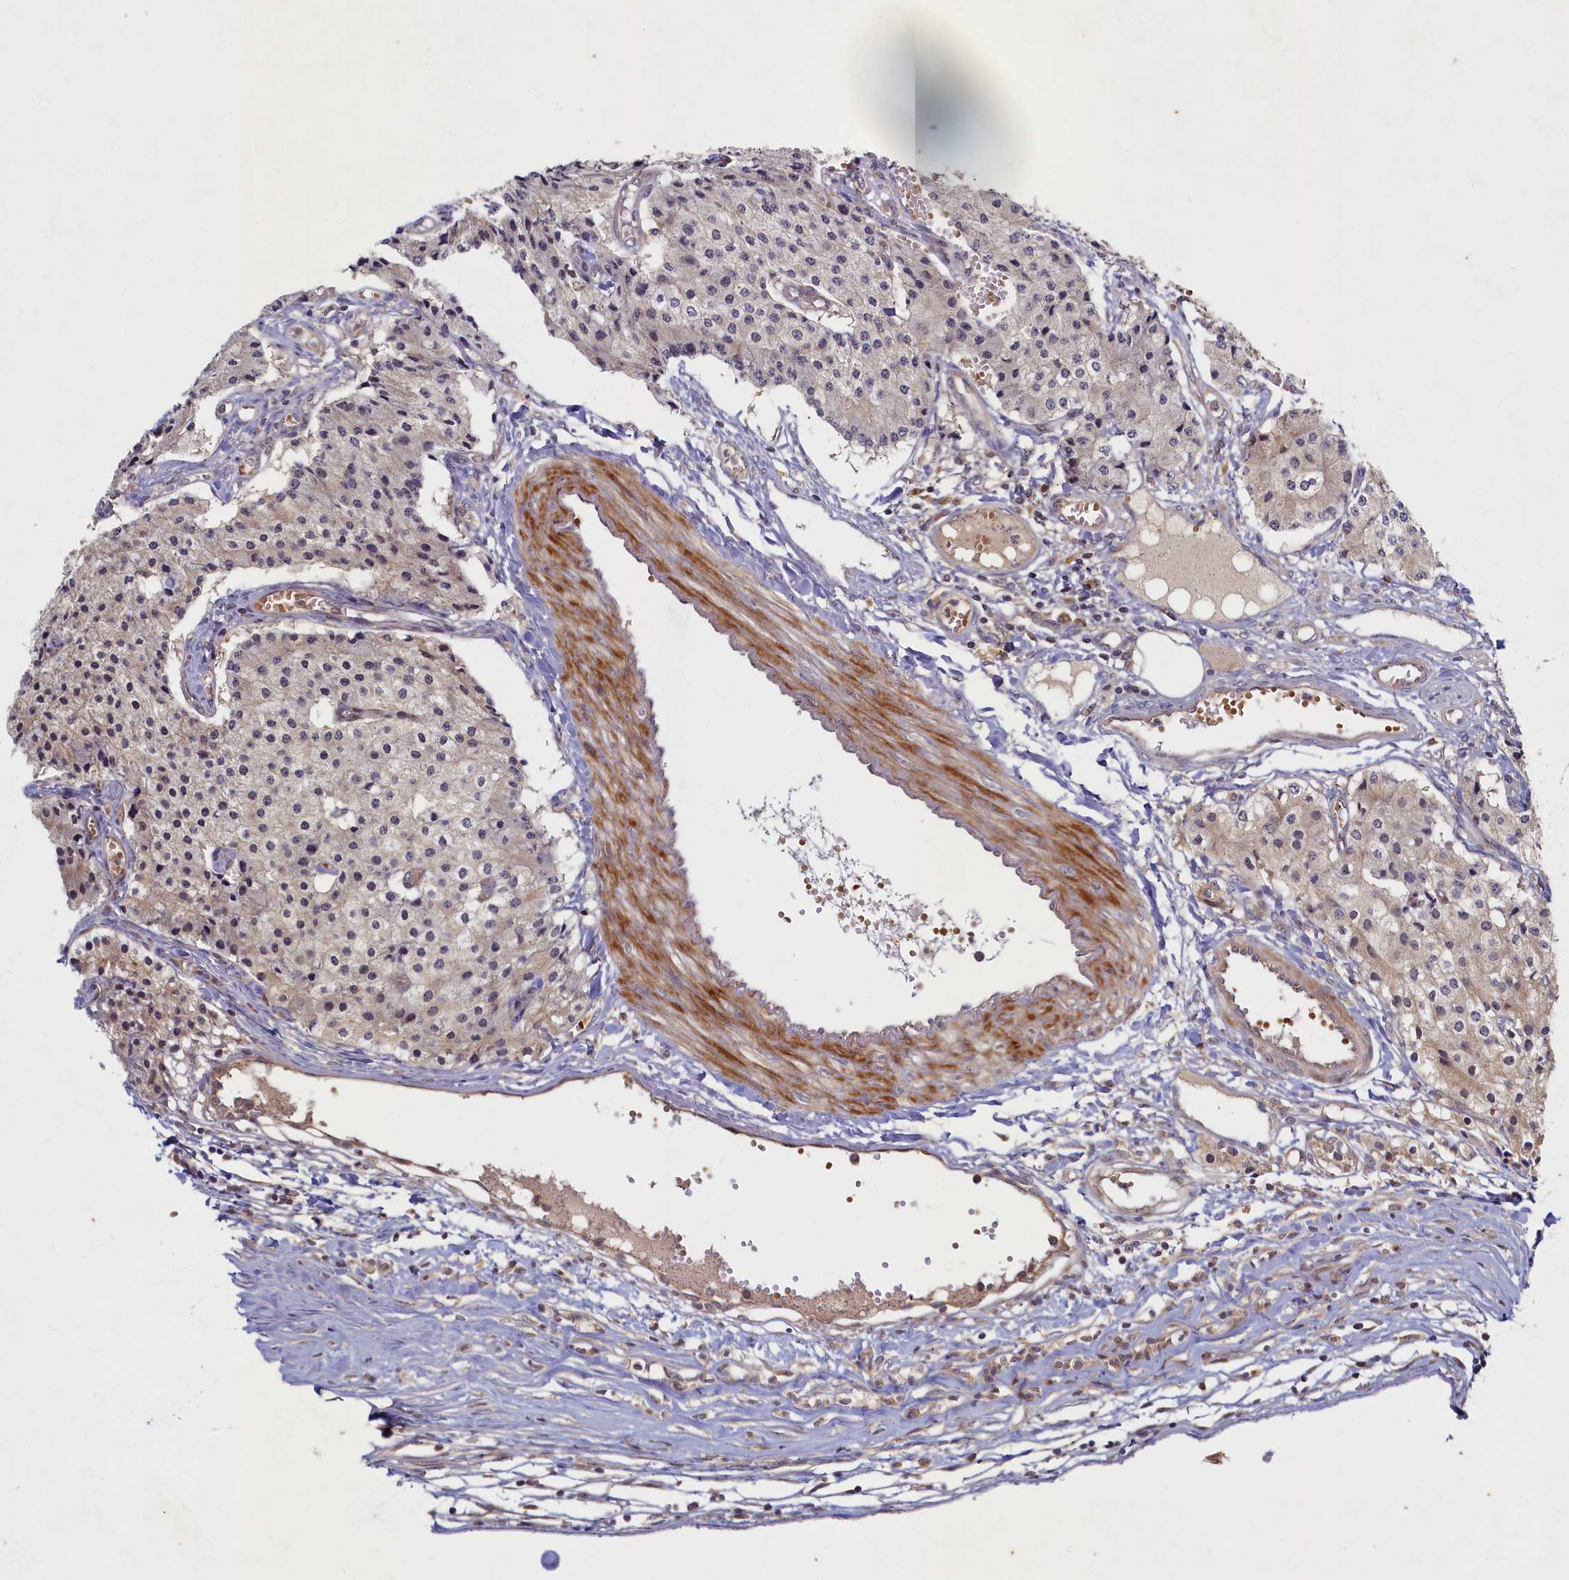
{"staining": {"intensity": "weak", "quantity": "<25%", "location": "cytoplasmic/membranous"}, "tissue": "carcinoid", "cell_type": "Tumor cells", "image_type": "cancer", "snomed": [{"axis": "morphology", "description": "Carcinoid, malignant, NOS"}, {"axis": "topography", "description": "Colon"}], "caption": "Human carcinoid stained for a protein using immunohistochemistry (IHC) reveals no positivity in tumor cells.", "gene": "CEP20", "patient": {"sex": "female", "age": 52}}